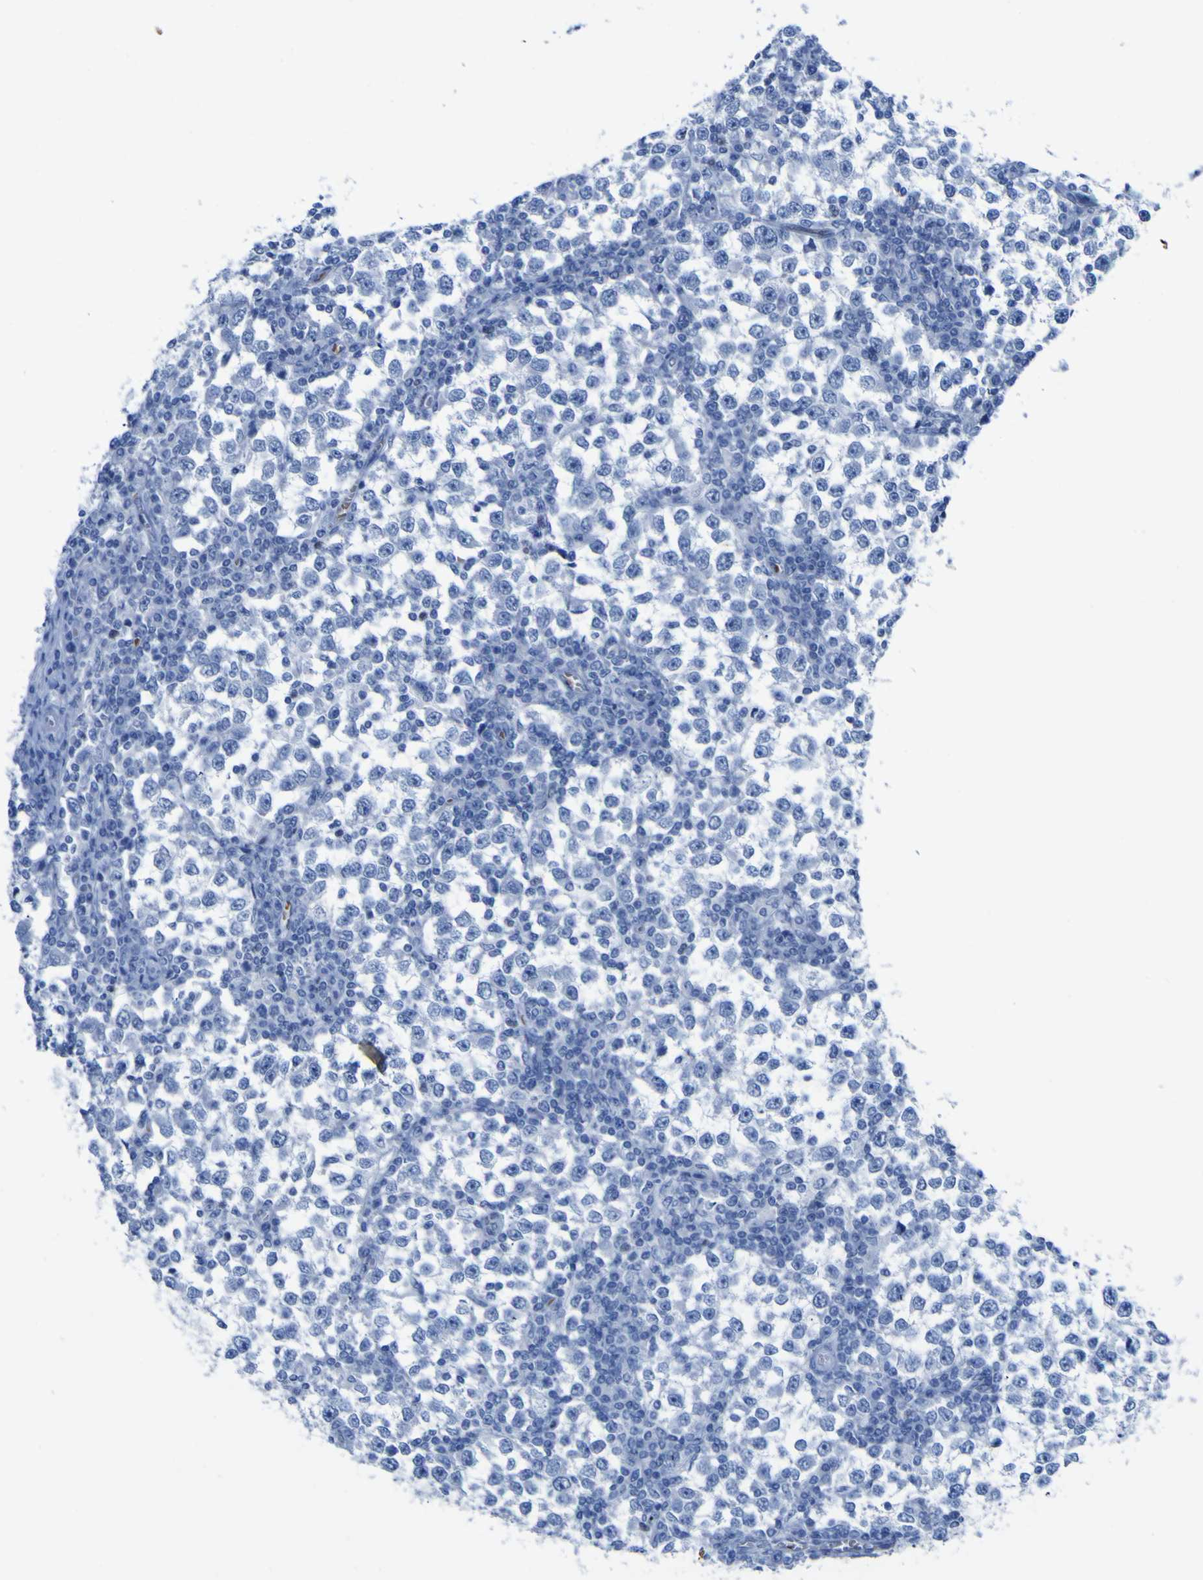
{"staining": {"intensity": "negative", "quantity": "none", "location": "none"}, "tissue": "testis cancer", "cell_type": "Tumor cells", "image_type": "cancer", "snomed": [{"axis": "morphology", "description": "Seminoma, NOS"}, {"axis": "topography", "description": "Testis"}], "caption": "Immunohistochemical staining of testis cancer (seminoma) exhibits no significant positivity in tumor cells.", "gene": "DACH1", "patient": {"sex": "male", "age": 65}}